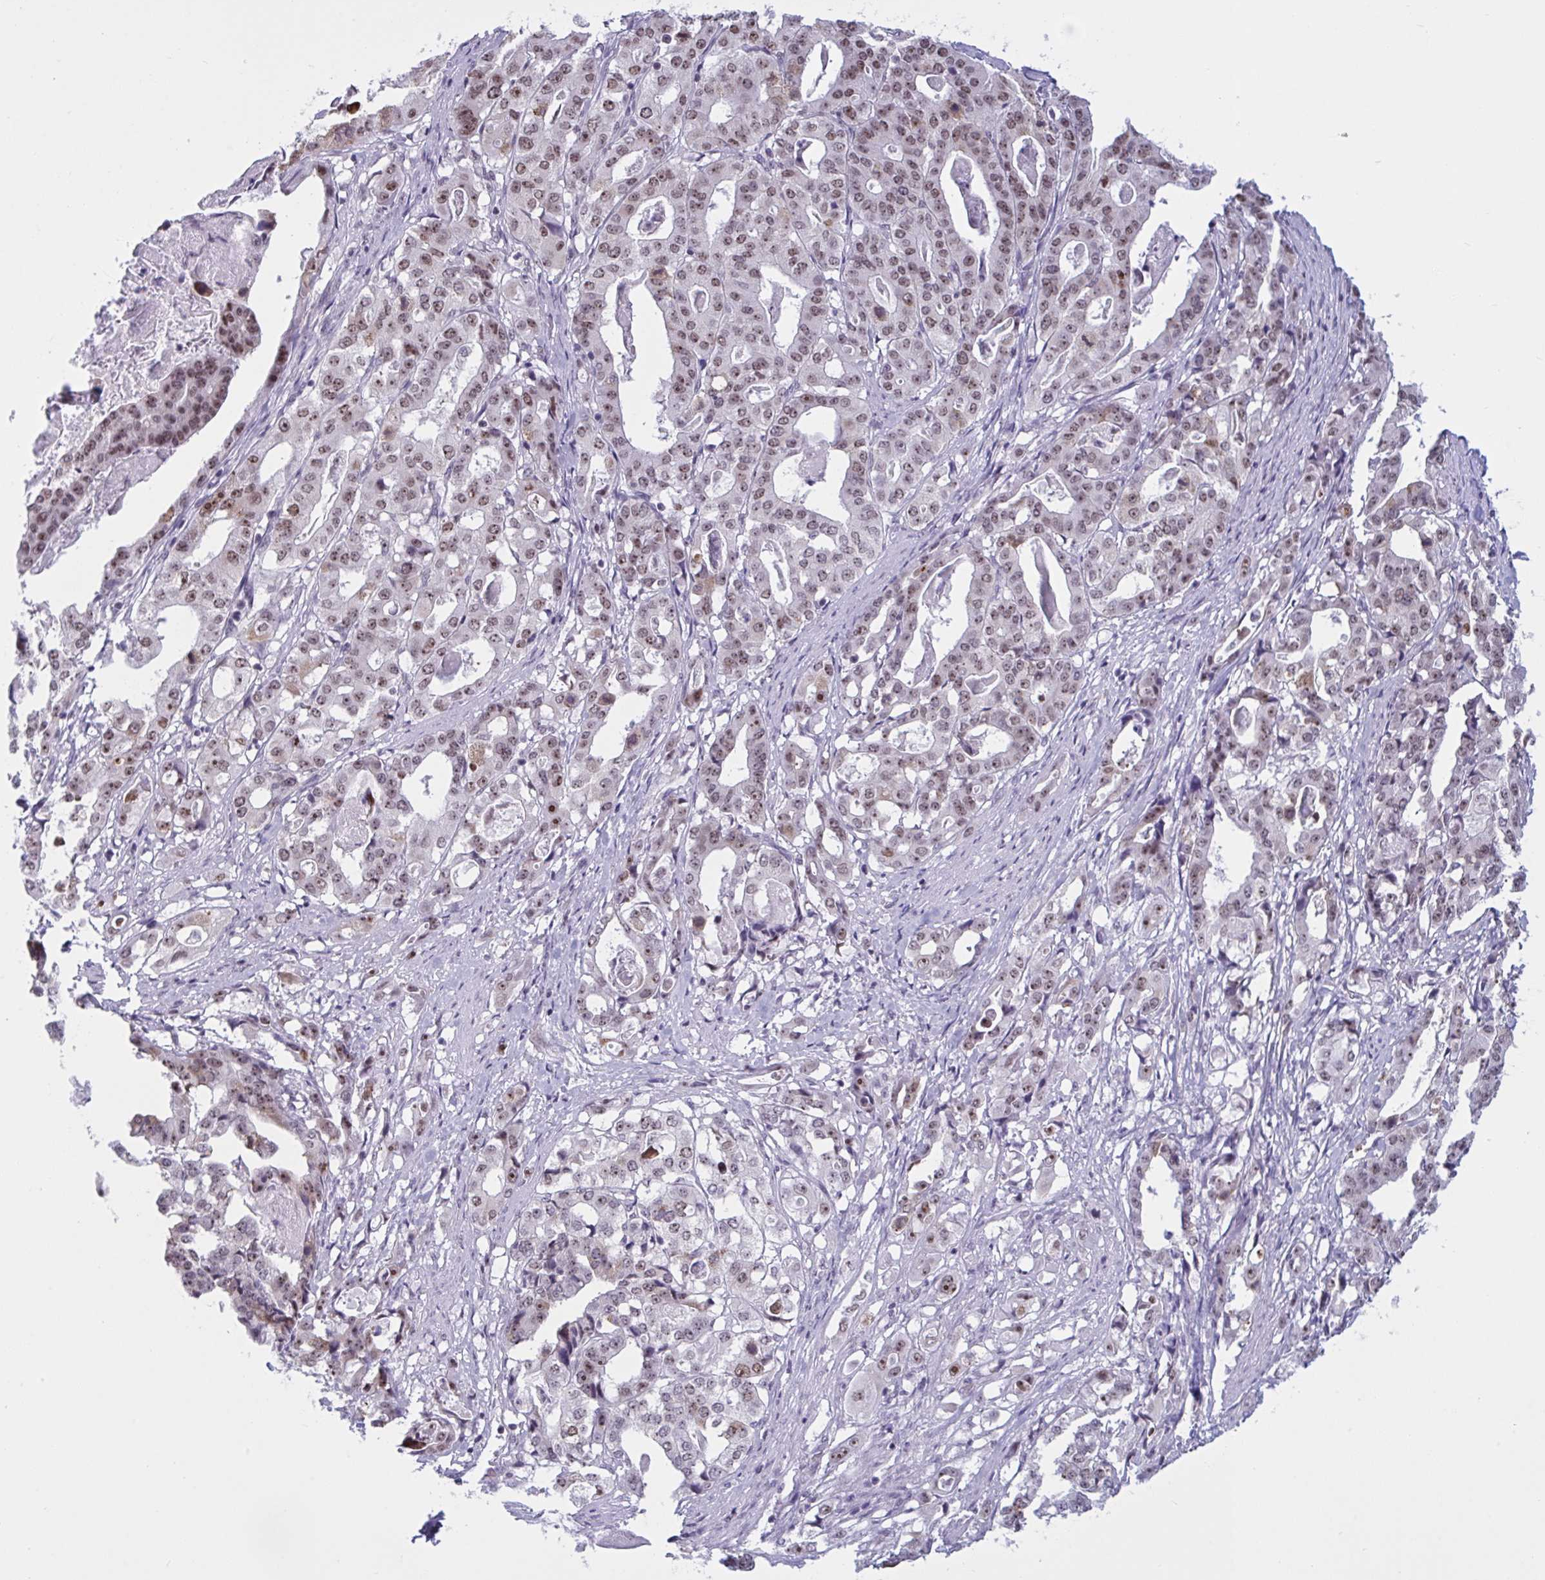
{"staining": {"intensity": "weak", "quantity": ">75%", "location": "nuclear"}, "tissue": "stomach cancer", "cell_type": "Tumor cells", "image_type": "cancer", "snomed": [{"axis": "morphology", "description": "Adenocarcinoma, NOS"}, {"axis": "topography", "description": "Stomach"}], "caption": "Immunohistochemical staining of stomach cancer demonstrates weak nuclear protein expression in about >75% of tumor cells.", "gene": "TGM6", "patient": {"sex": "male", "age": 48}}